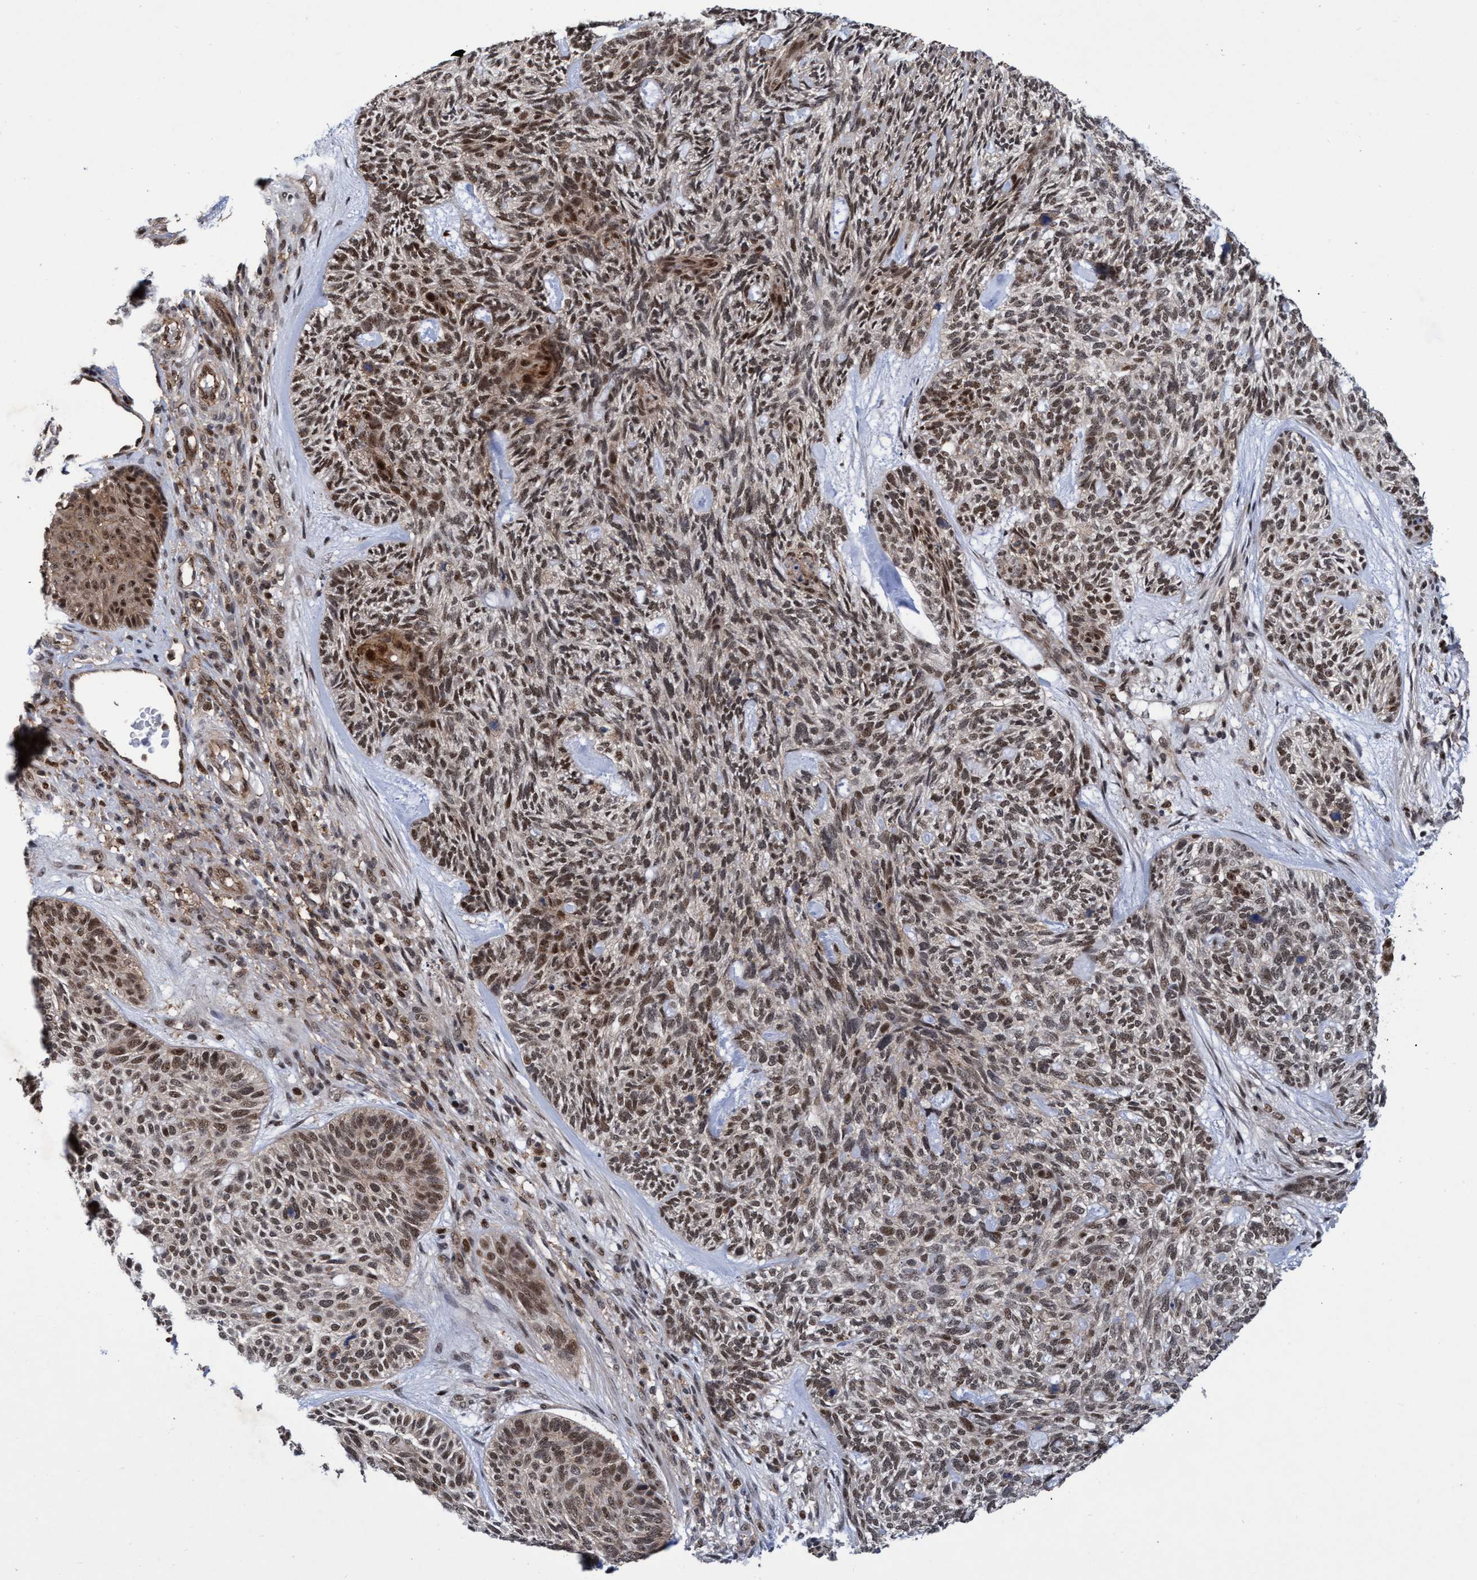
{"staining": {"intensity": "moderate", "quantity": ">75%", "location": "nuclear"}, "tissue": "skin cancer", "cell_type": "Tumor cells", "image_type": "cancer", "snomed": [{"axis": "morphology", "description": "Basal cell carcinoma"}, {"axis": "topography", "description": "Skin"}], "caption": "Immunohistochemical staining of human skin basal cell carcinoma reveals moderate nuclear protein positivity in approximately >75% of tumor cells.", "gene": "GTF2F1", "patient": {"sex": "male", "age": 55}}